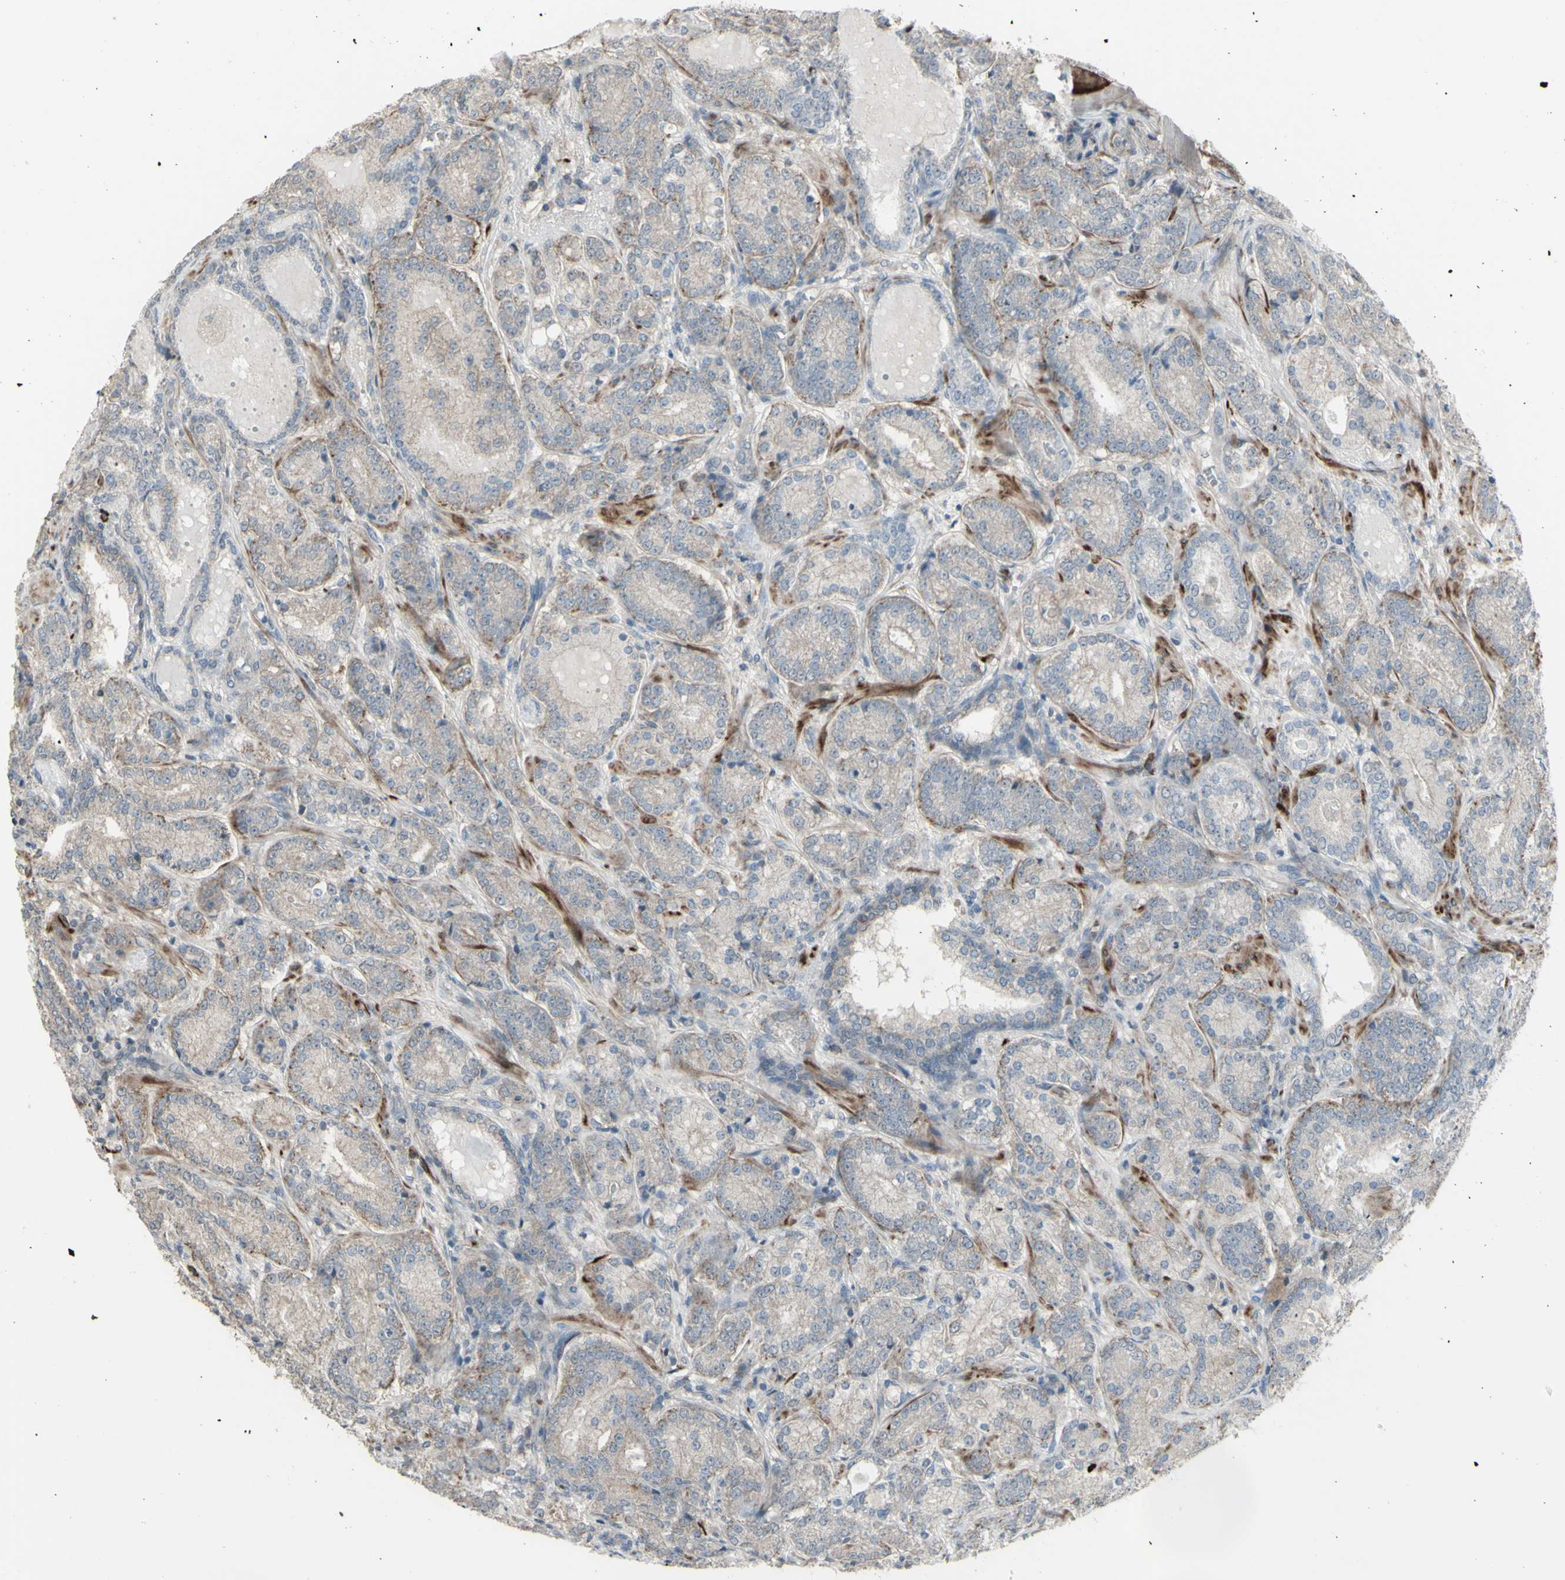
{"staining": {"intensity": "weak", "quantity": ">75%", "location": "cytoplasmic/membranous"}, "tissue": "prostate cancer", "cell_type": "Tumor cells", "image_type": "cancer", "snomed": [{"axis": "morphology", "description": "Adenocarcinoma, High grade"}, {"axis": "topography", "description": "Prostate"}], "caption": "A photomicrograph of prostate cancer (adenocarcinoma (high-grade)) stained for a protein demonstrates weak cytoplasmic/membranous brown staining in tumor cells.", "gene": "GRAMD1B", "patient": {"sex": "male", "age": 61}}